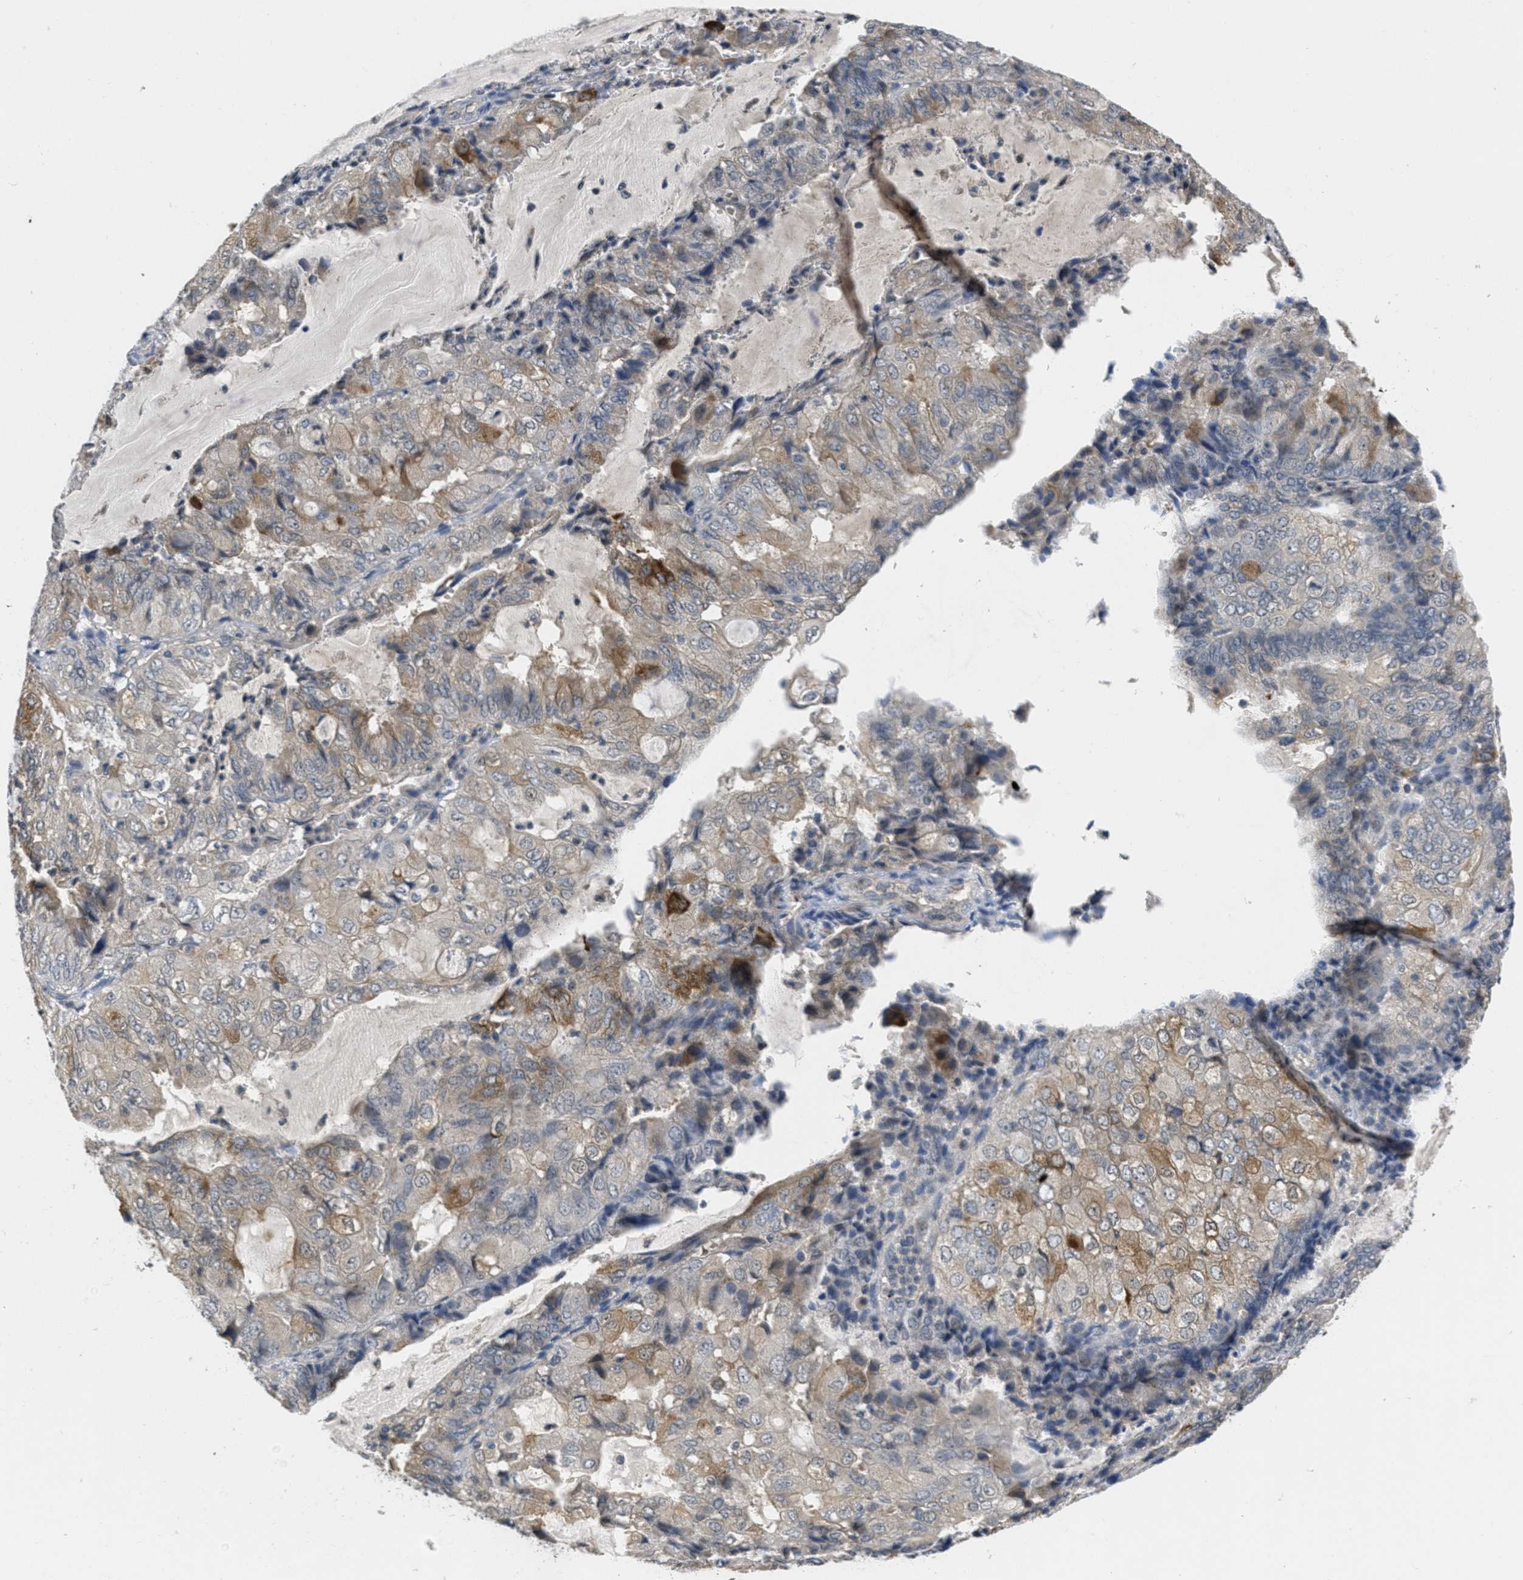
{"staining": {"intensity": "strong", "quantity": "25%-75%", "location": "cytoplasmic/membranous"}, "tissue": "endometrial cancer", "cell_type": "Tumor cells", "image_type": "cancer", "snomed": [{"axis": "morphology", "description": "Adenocarcinoma, NOS"}, {"axis": "topography", "description": "Endometrium"}], "caption": "Immunohistochemical staining of endometrial cancer (adenocarcinoma) displays high levels of strong cytoplasmic/membranous protein expression in about 25%-75% of tumor cells. (DAB (3,3'-diaminobenzidine) IHC with brightfield microscopy, high magnification).", "gene": "ANGPT1", "patient": {"sex": "female", "age": 81}}